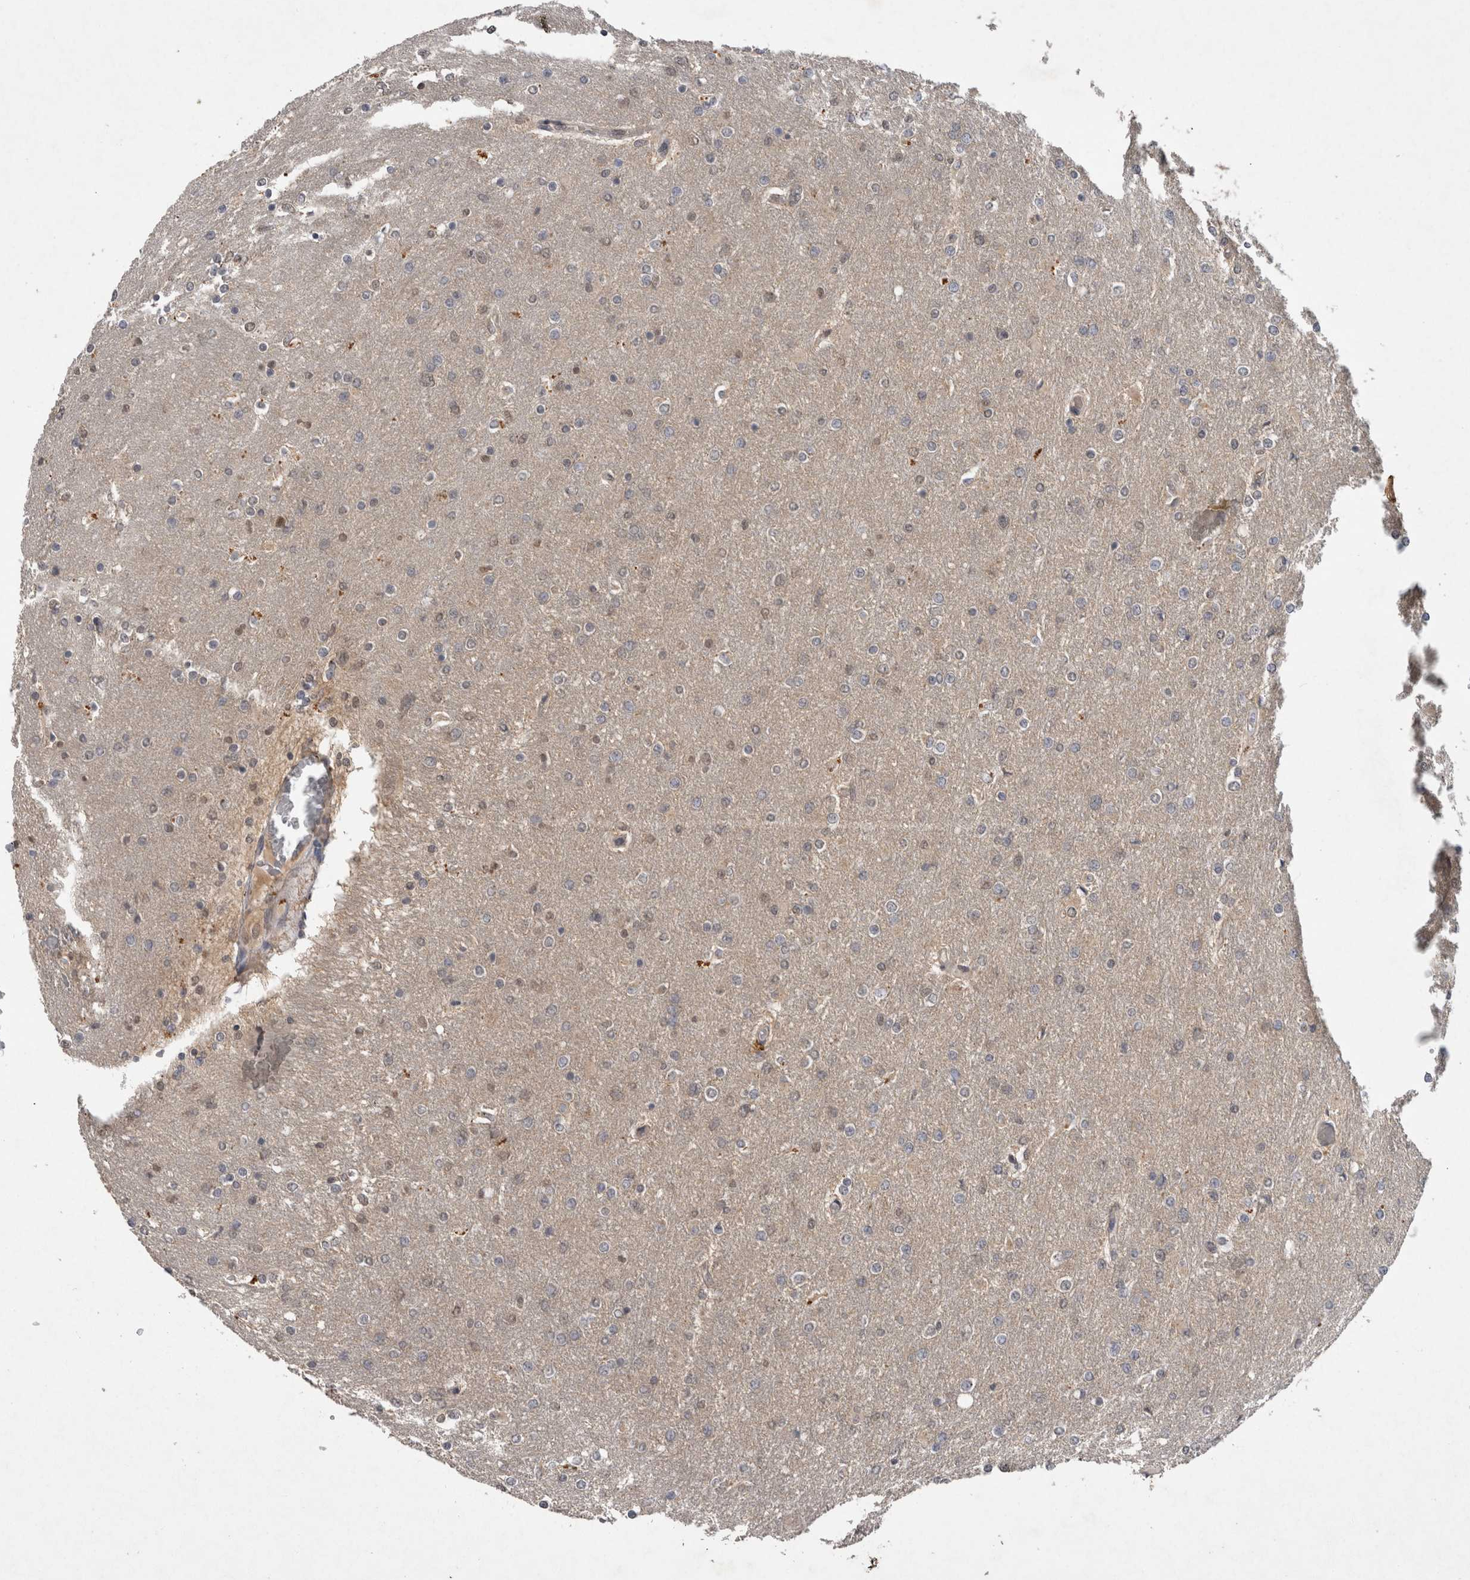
{"staining": {"intensity": "negative", "quantity": "none", "location": "none"}, "tissue": "glioma", "cell_type": "Tumor cells", "image_type": "cancer", "snomed": [{"axis": "morphology", "description": "Glioma, malignant, High grade"}, {"axis": "topography", "description": "Cerebral cortex"}], "caption": "The micrograph reveals no staining of tumor cells in glioma.", "gene": "RHPN1", "patient": {"sex": "female", "age": 36}}